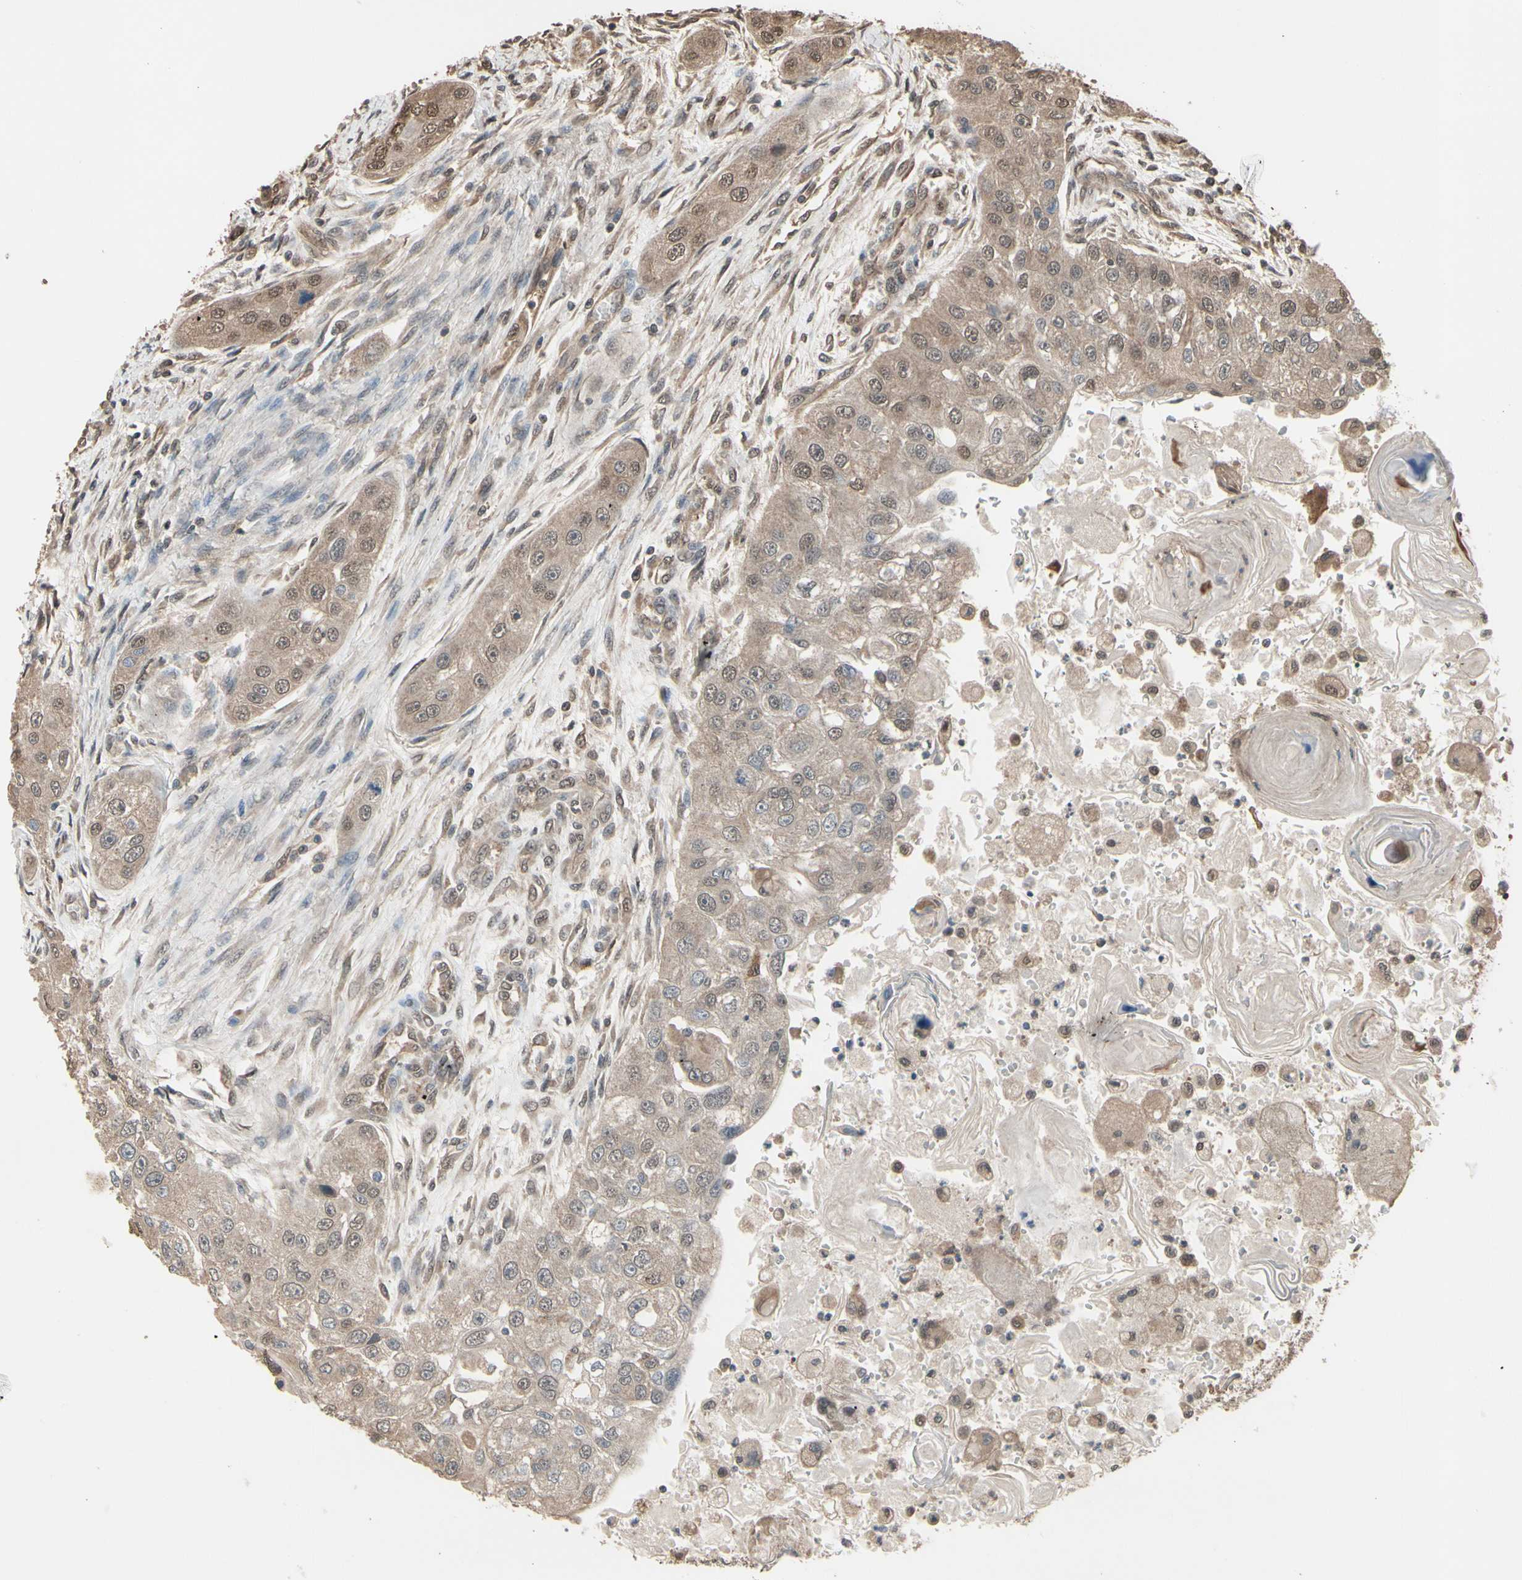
{"staining": {"intensity": "moderate", "quantity": ">75%", "location": "cytoplasmic/membranous,nuclear"}, "tissue": "head and neck cancer", "cell_type": "Tumor cells", "image_type": "cancer", "snomed": [{"axis": "morphology", "description": "Normal tissue, NOS"}, {"axis": "morphology", "description": "Squamous cell carcinoma, NOS"}, {"axis": "topography", "description": "Skeletal muscle"}, {"axis": "topography", "description": "Head-Neck"}], "caption": "An image showing moderate cytoplasmic/membranous and nuclear expression in about >75% of tumor cells in head and neck cancer, as visualized by brown immunohistochemical staining.", "gene": "PNPLA7", "patient": {"sex": "male", "age": 51}}